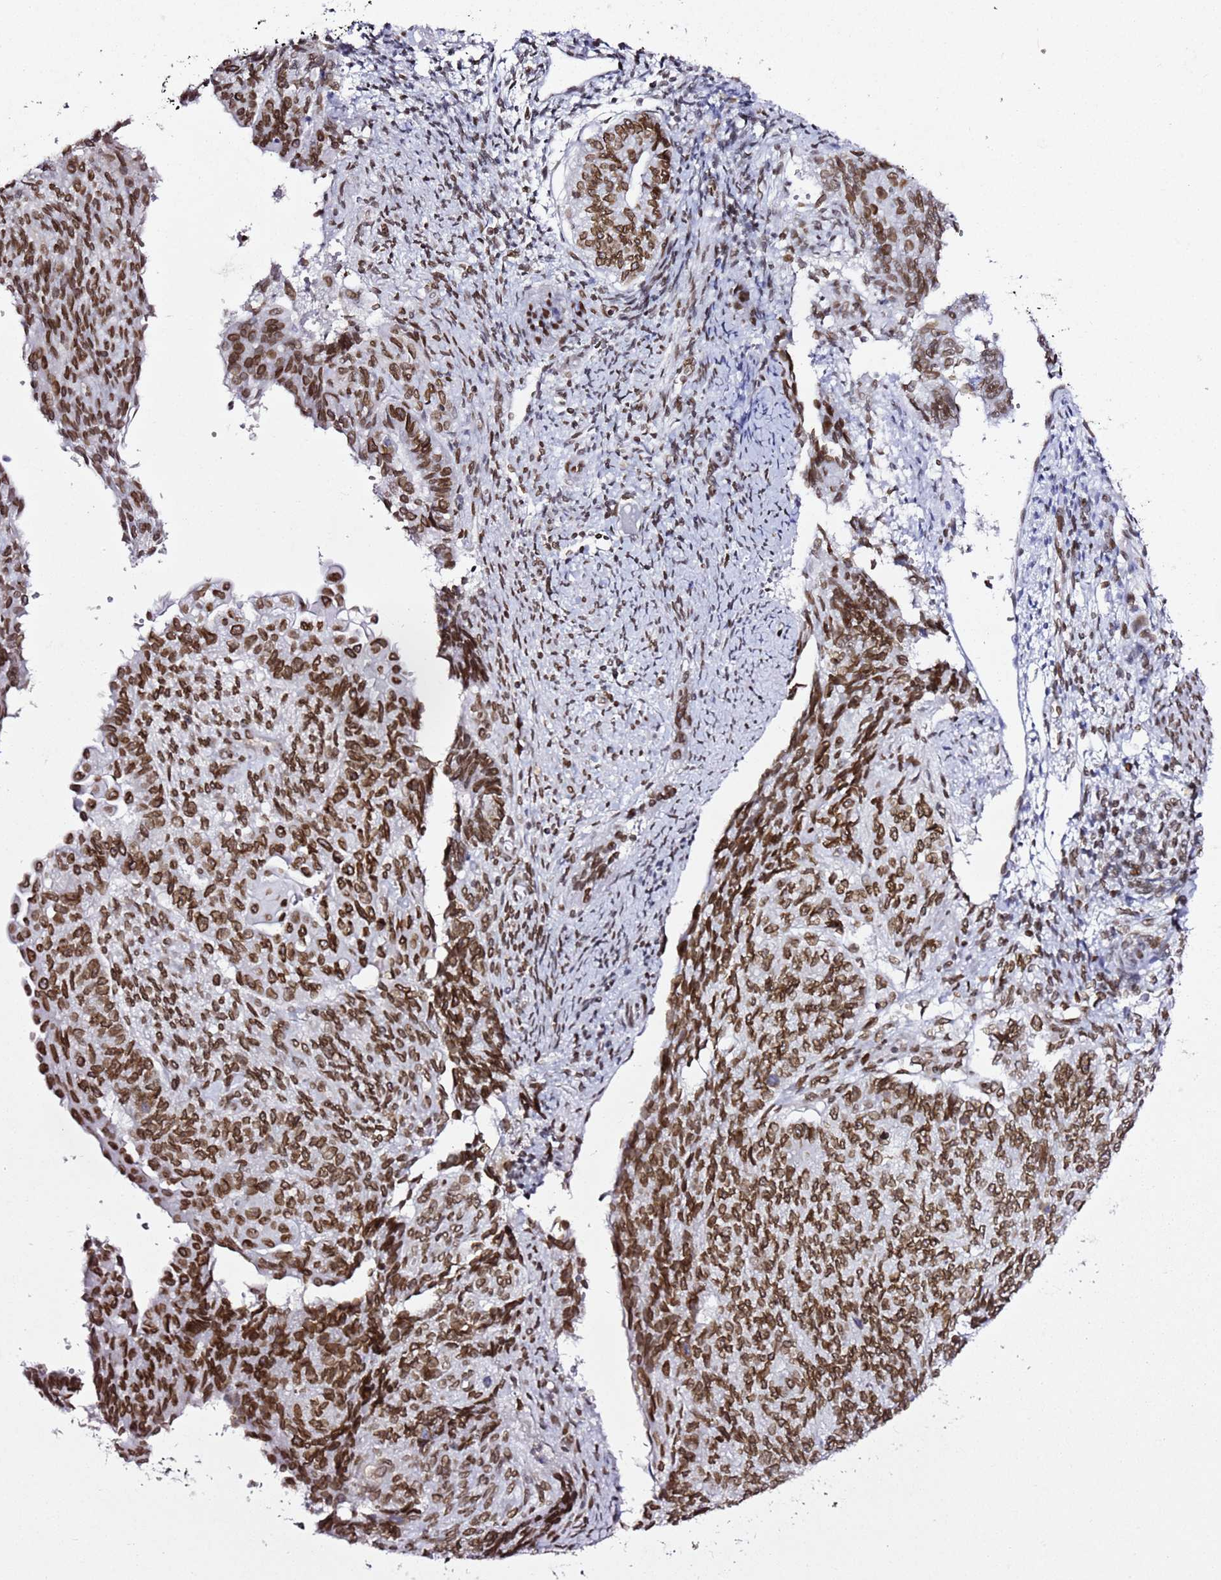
{"staining": {"intensity": "moderate", "quantity": ">75%", "location": "nuclear"}, "tissue": "endometrial cancer", "cell_type": "Tumor cells", "image_type": "cancer", "snomed": [{"axis": "morphology", "description": "Adenocarcinoma, NOS"}, {"axis": "topography", "description": "Endometrium"}], "caption": "Protein expression analysis of human endometrial cancer reveals moderate nuclear expression in approximately >75% of tumor cells. (DAB IHC with brightfield microscopy, high magnification).", "gene": "POU6F1", "patient": {"sex": "female", "age": 32}}